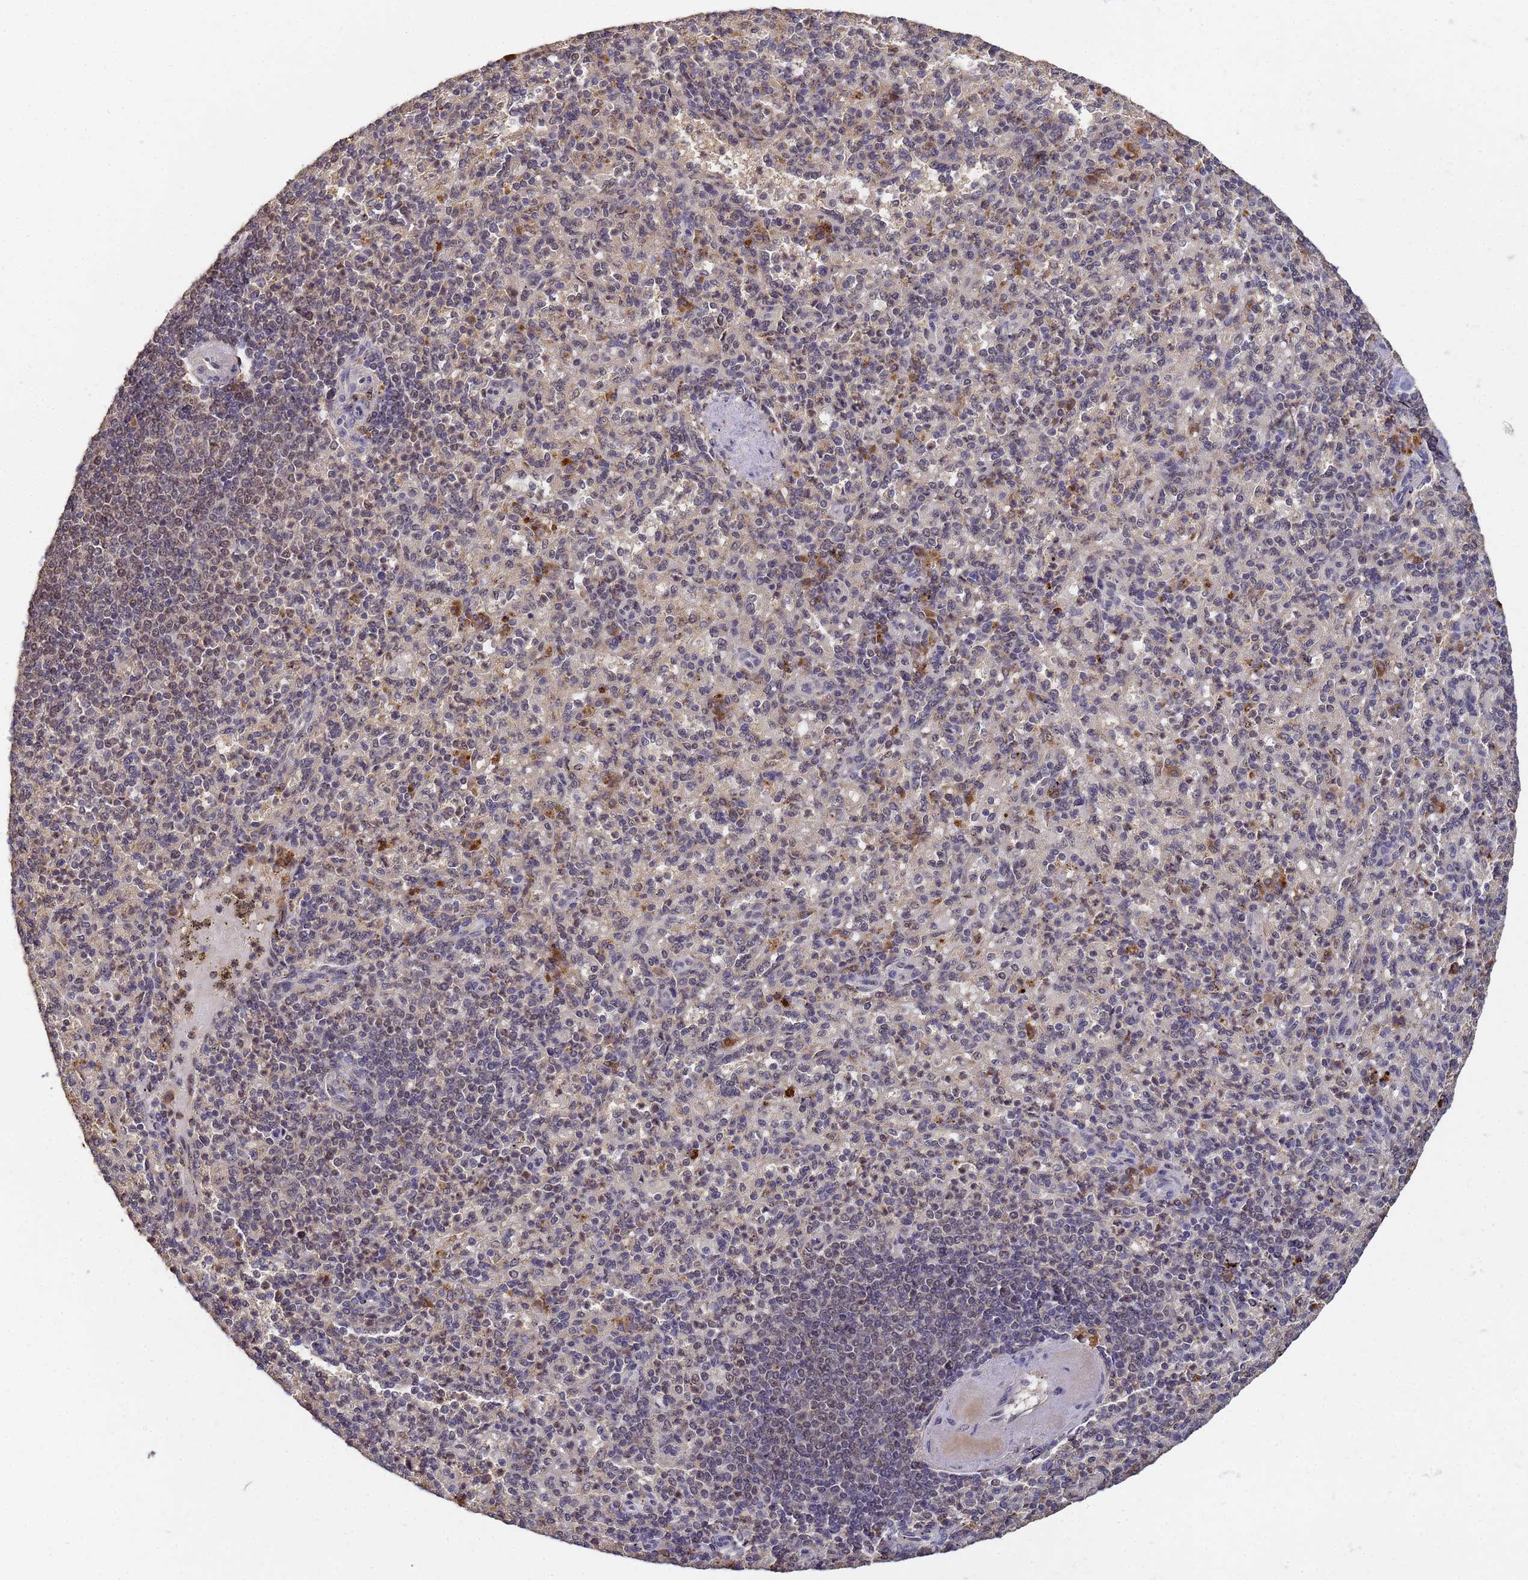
{"staining": {"intensity": "strong", "quantity": "25%-75%", "location": "cytoplasmic/membranous,nuclear"}, "tissue": "spleen", "cell_type": "Cells in red pulp", "image_type": "normal", "snomed": [{"axis": "morphology", "description": "Normal tissue, NOS"}, {"axis": "topography", "description": "Spleen"}], "caption": "Immunohistochemical staining of normal spleen demonstrates high levels of strong cytoplasmic/membranous,nuclear staining in approximately 25%-75% of cells in red pulp.", "gene": "SECISBP2", "patient": {"sex": "female", "age": 74}}